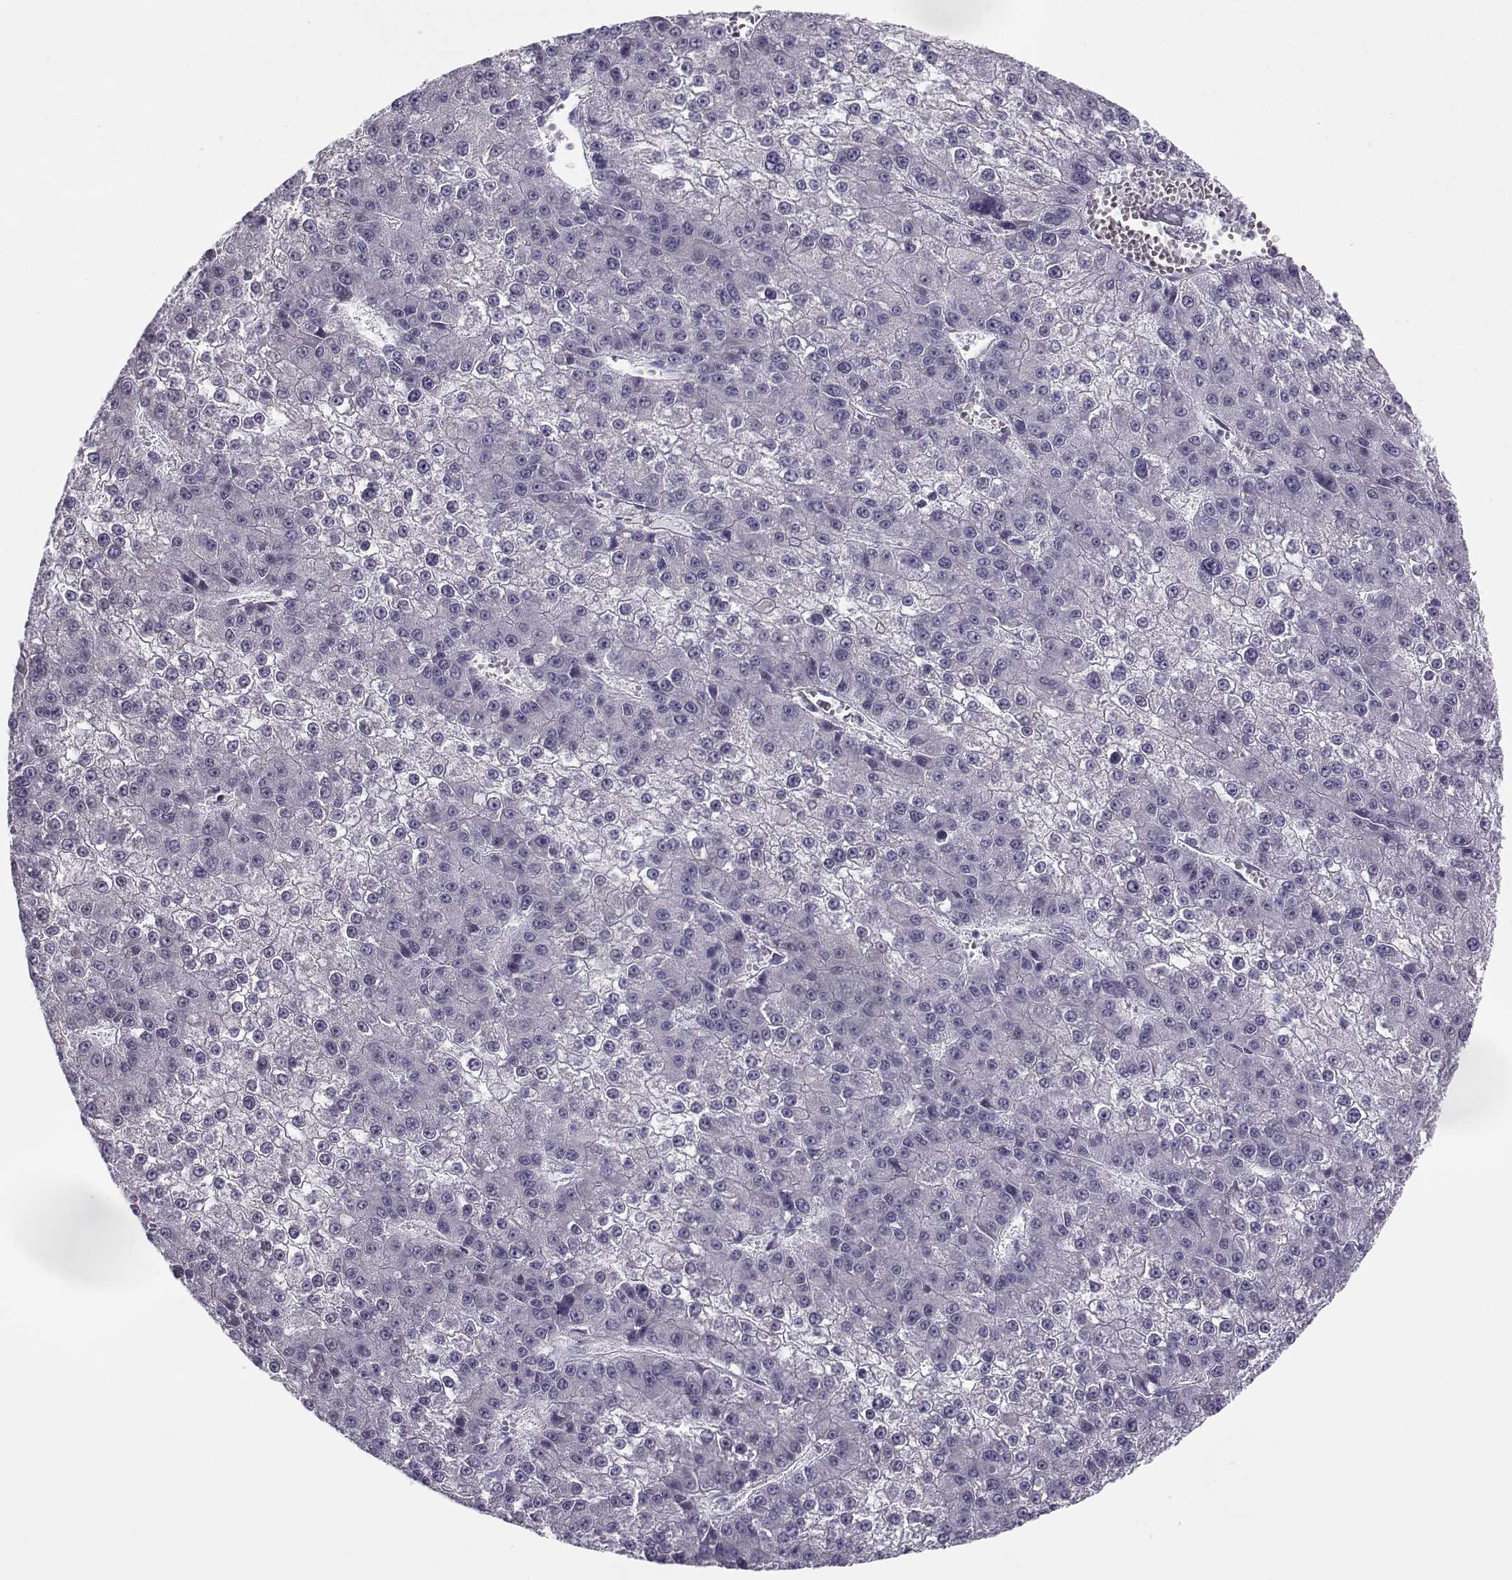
{"staining": {"intensity": "negative", "quantity": "none", "location": "none"}, "tissue": "liver cancer", "cell_type": "Tumor cells", "image_type": "cancer", "snomed": [{"axis": "morphology", "description": "Carcinoma, Hepatocellular, NOS"}, {"axis": "topography", "description": "Liver"}], "caption": "The immunohistochemistry (IHC) photomicrograph has no significant positivity in tumor cells of liver hepatocellular carcinoma tissue.", "gene": "CREB3L3", "patient": {"sex": "female", "age": 73}}